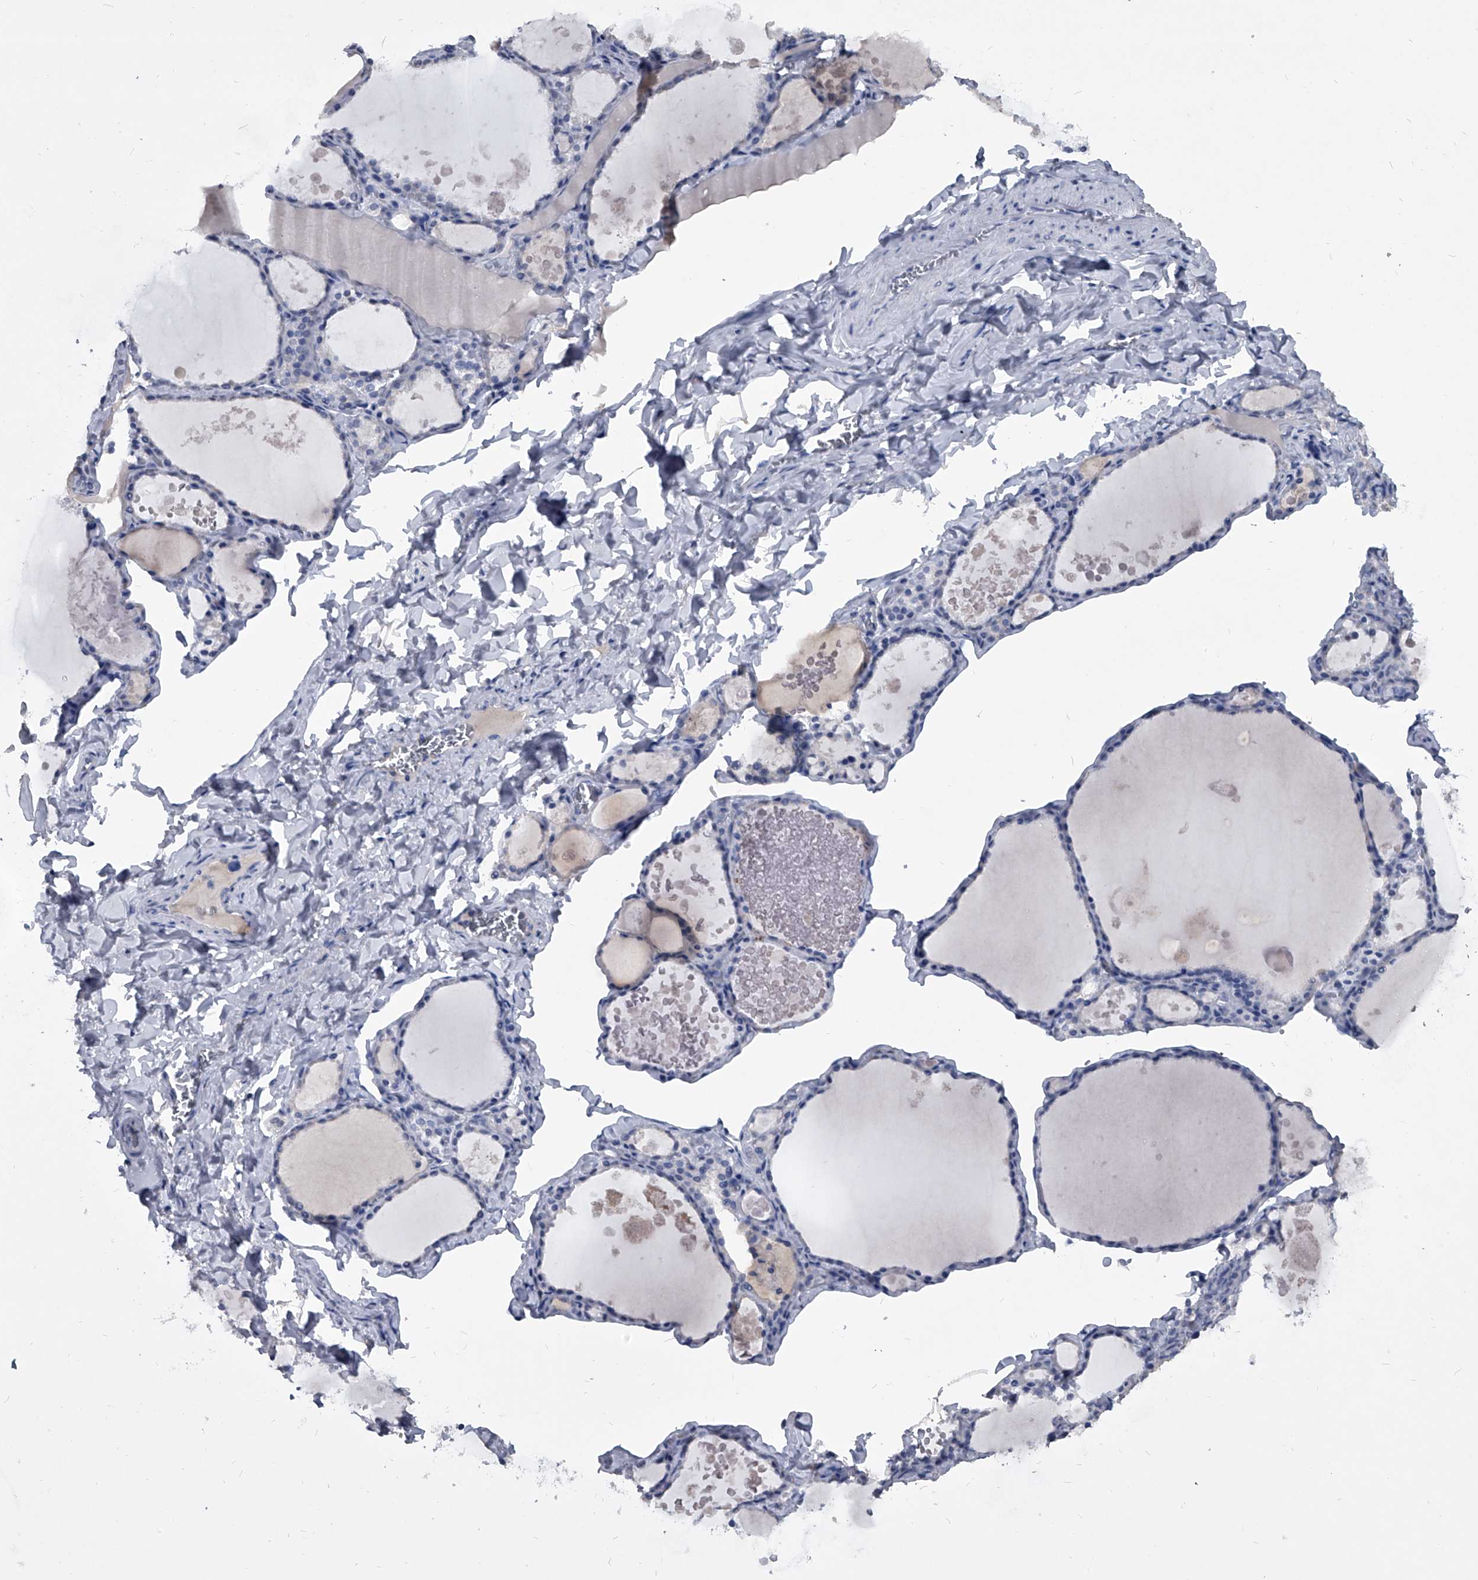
{"staining": {"intensity": "negative", "quantity": "none", "location": "none"}, "tissue": "thyroid gland", "cell_type": "Glandular cells", "image_type": "normal", "snomed": [{"axis": "morphology", "description": "Normal tissue, NOS"}, {"axis": "topography", "description": "Thyroid gland"}], "caption": "Glandular cells are negative for protein expression in unremarkable human thyroid gland. (DAB (3,3'-diaminobenzidine) immunohistochemistry visualized using brightfield microscopy, high magnification).", "gene": "BCAS1", "patient": {"sex": "male", "age": 56}}